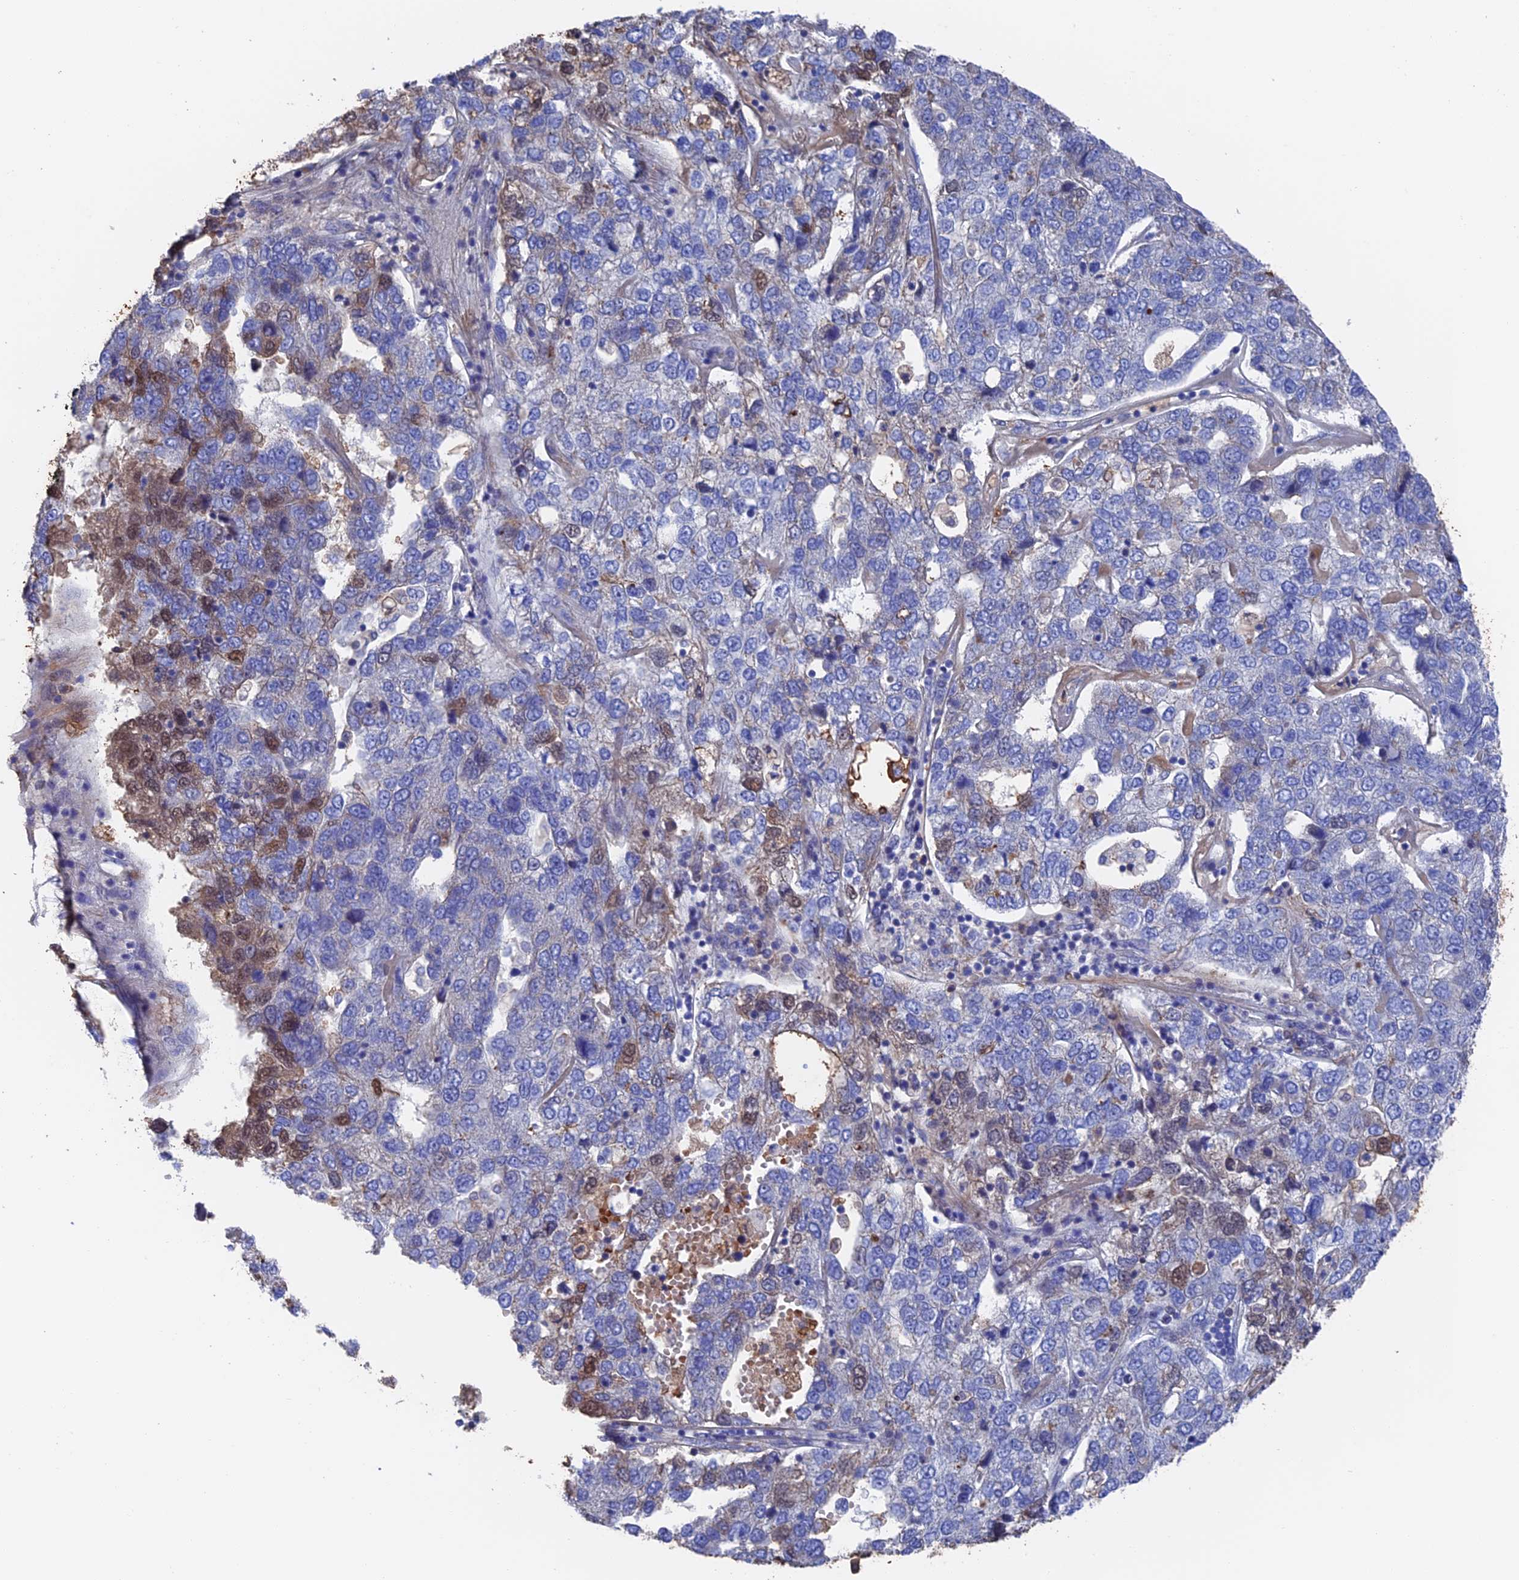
{"staining": {"intensity": "moderate", "quantity": "<25%", "location": "nuclear"}, "tissue": "pancreatic cancer", "cell_type": "Tumor cells", "image_type": "cancer", "snomed": [{"axis": "morphology", "description": "Adenocarcinoma, NOS"}, {"axis": "topography", "description": "Pancreas"}], "caption": "Brown immunohistochemical staining in human pancreatic cancer (adenocarcinoma) reveals moderate nuclear staining in about <25% of tumor cells.", "gene": "HPF1", "patient": {"sex": "female", "age": 61}}